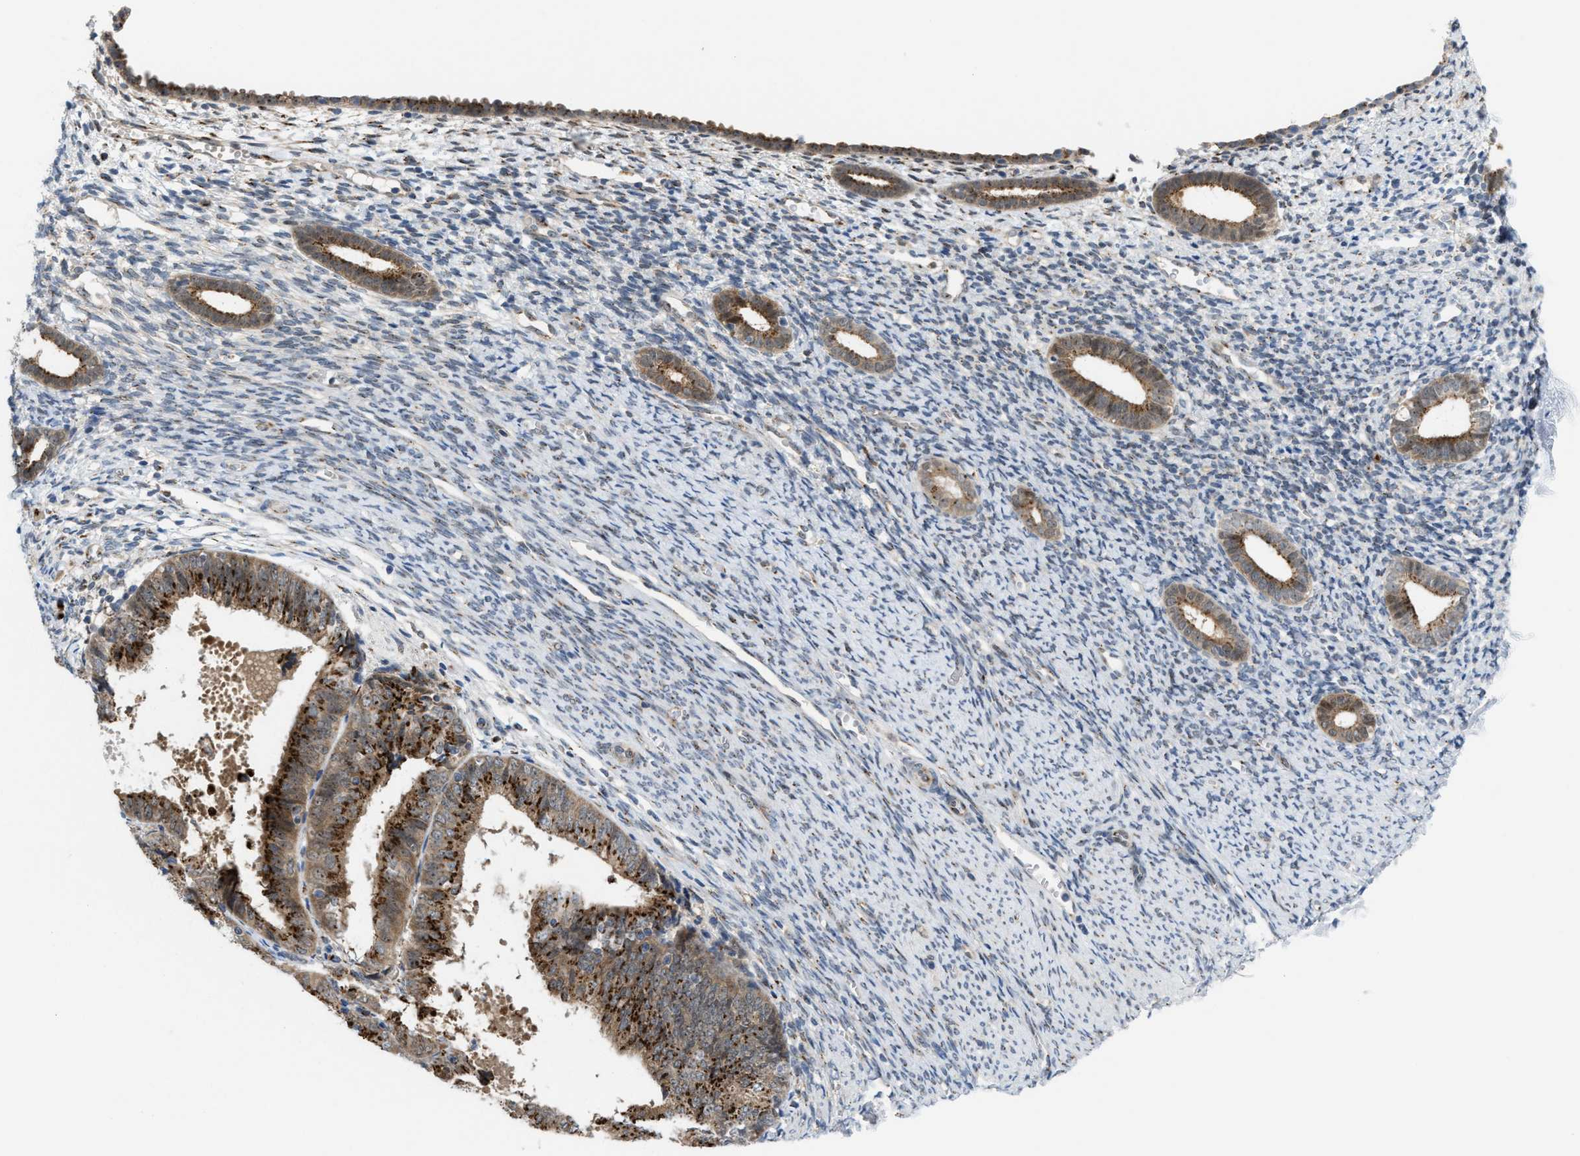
{"staining": {"intensity": "weak", "quantity": "<25%", "location": "cytoplasmic/membranous"}, "tissue": "endometrium", "cell_type": "Cells in endometrial stroma", "image_type": "normal", "snomed": [{"axis": "morphology", "description": "Normal tissue, NOS"}, {"axis": "morphology", "description": "Adenocarcinoma, NOS"}, {"axis": "topography", "description": "Endometrium"}], "caption": "DAB immunohistochemical staining of normal endometrium displays no significant positivity in cells in endometrial stroma.", "gene": "SLC38A10", "patient": {"sex": "female", "age": 57}}